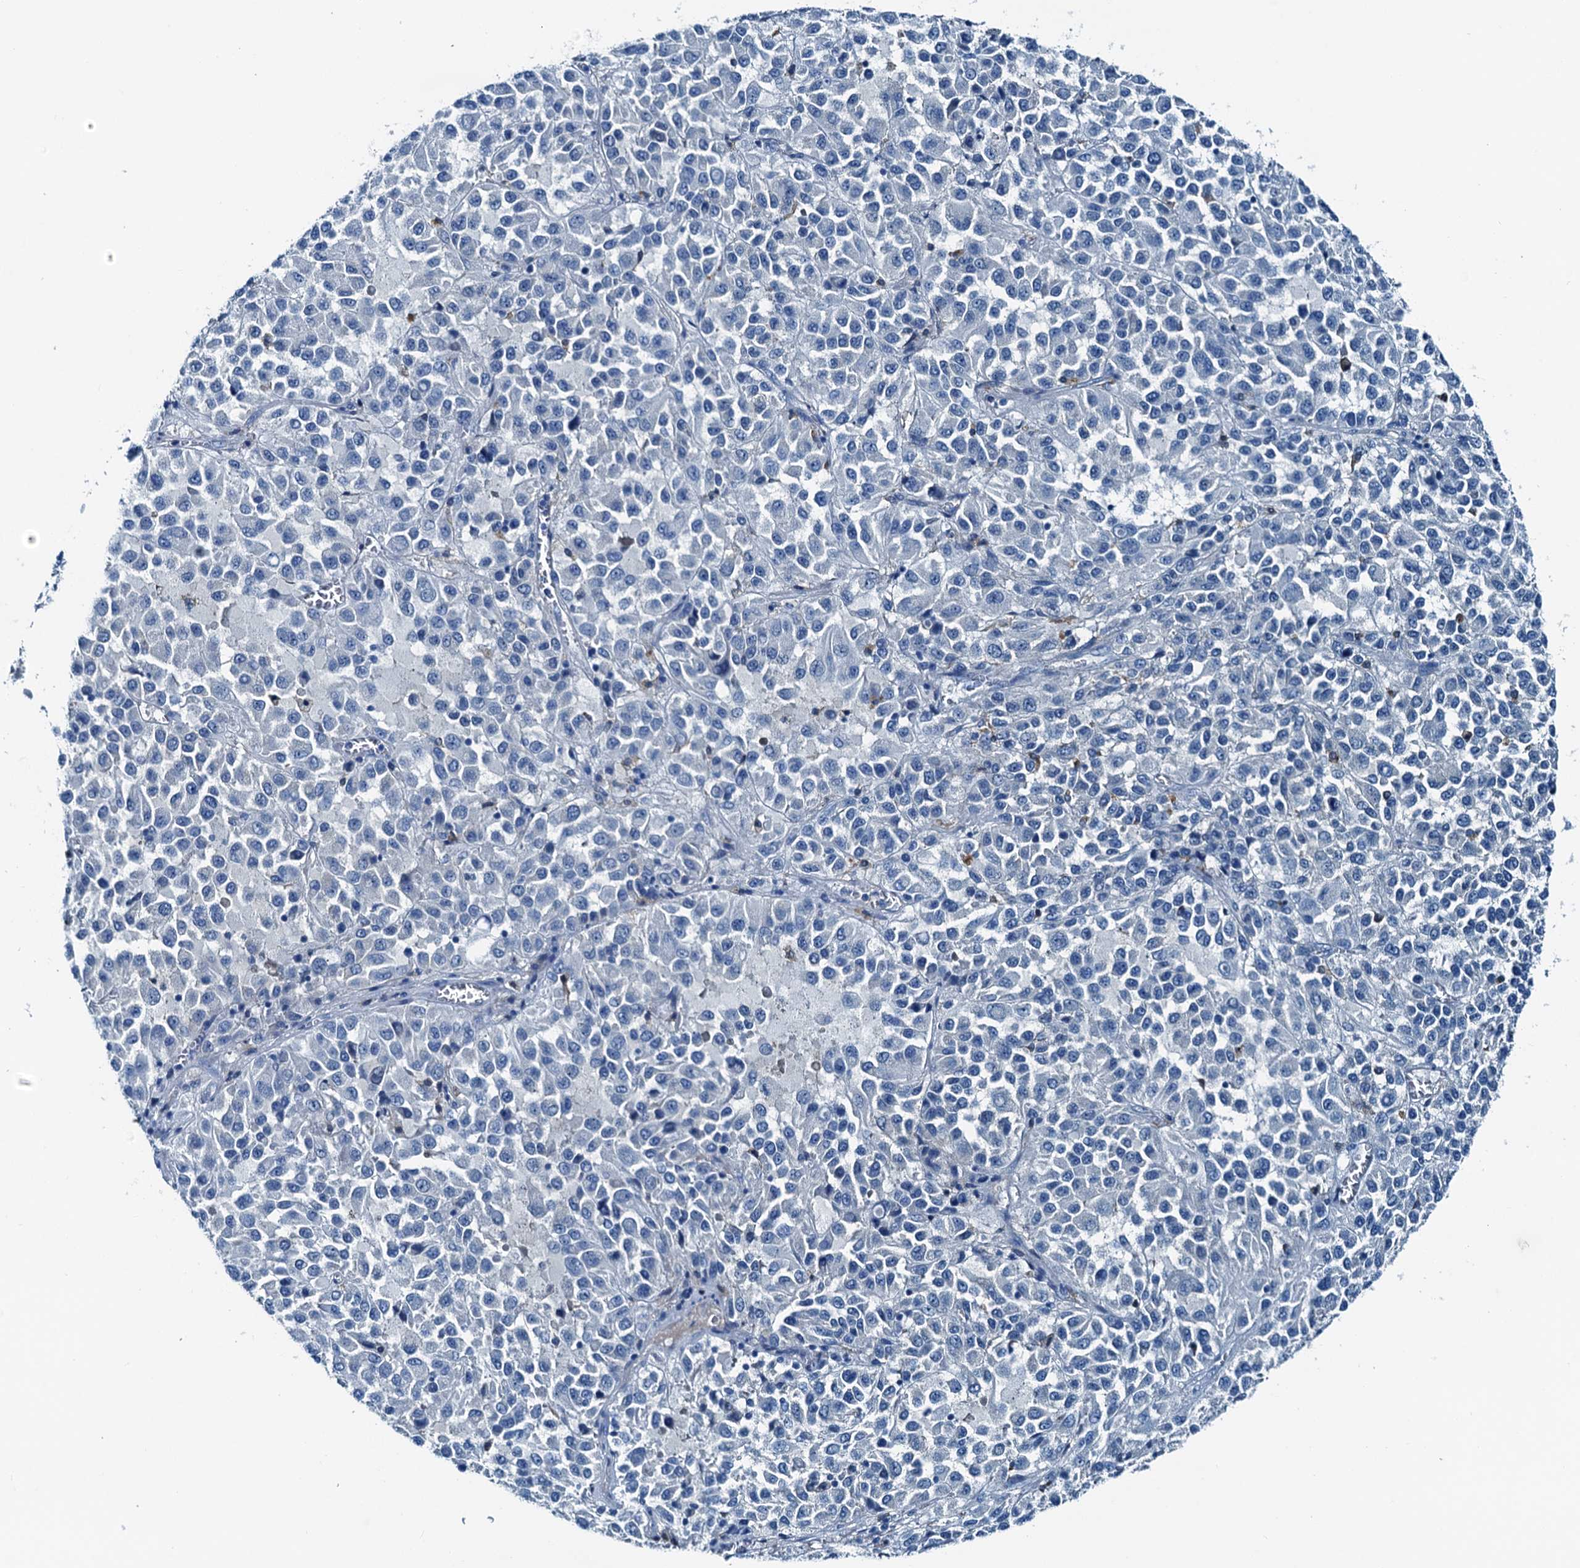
{"staining": {"intensity": "negative", "quantity": "none", "location": "none"}, "tissue": "melanoma", "cell_type": "Tumor cells", "image_type": "cancer", "snomed": [{"axis": "morphology", "description": "Malignant melanoma, Metastatic site"}, {"axis": "topography", "description": "Lung"}], "caption": "A high-resolution photomicrograph shows immunohistochemistry (IHC) staining of malignant melanoma (metastatic site), which shows no significant expression in tumor cells.", "gene": "RAB3IL1", "patient": {"sex": "male", "age": 64}}